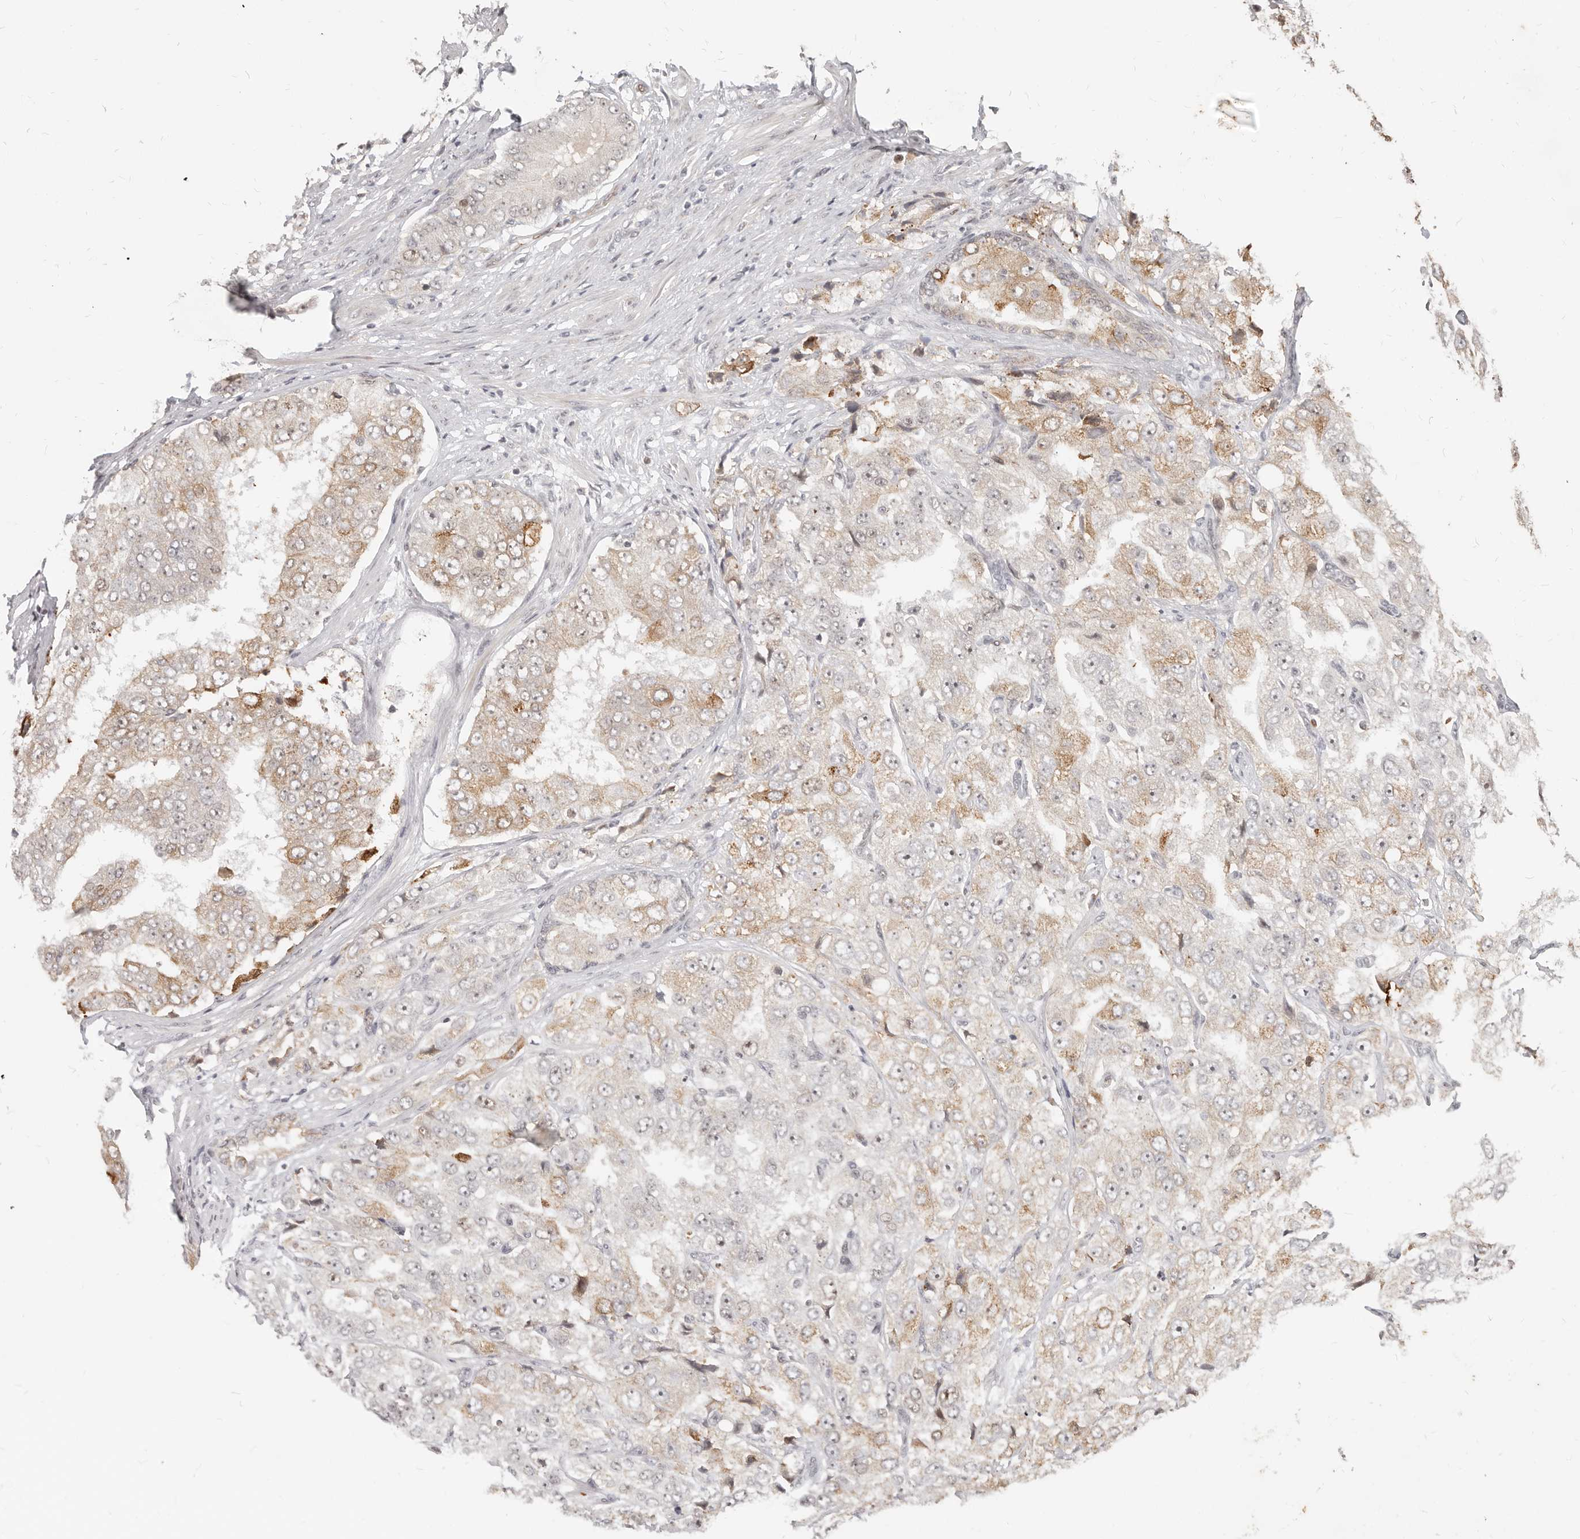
{"staining": {"intensity": "moderate", "quantity": "<25%", "location": "cytoplasmic/membranous"}, "tissue": "prostate cancer", "cell_type": "Tumor cells", "image_type": "cancer", "snomed": [{"axis": "morphology", "description": "Adenocarcinoma, High grade"}, {"axis": "topography", "description": "Prostate"}], "caption": "A high-resolution photomicrograph shows IHC staining of adenocarcinoma (high-grade) (prostate), which exhibits moderate cytoplasmic/membranous positivity in approximately <25% of tumor cells. The staining was performed using DAB to visualize the protein expression in brown, while the nuclei were stained in blue with hematoxylin (Magnification: 20x).", "gene": "RFC2", "patient": {"sex": "male", "age": 58}}